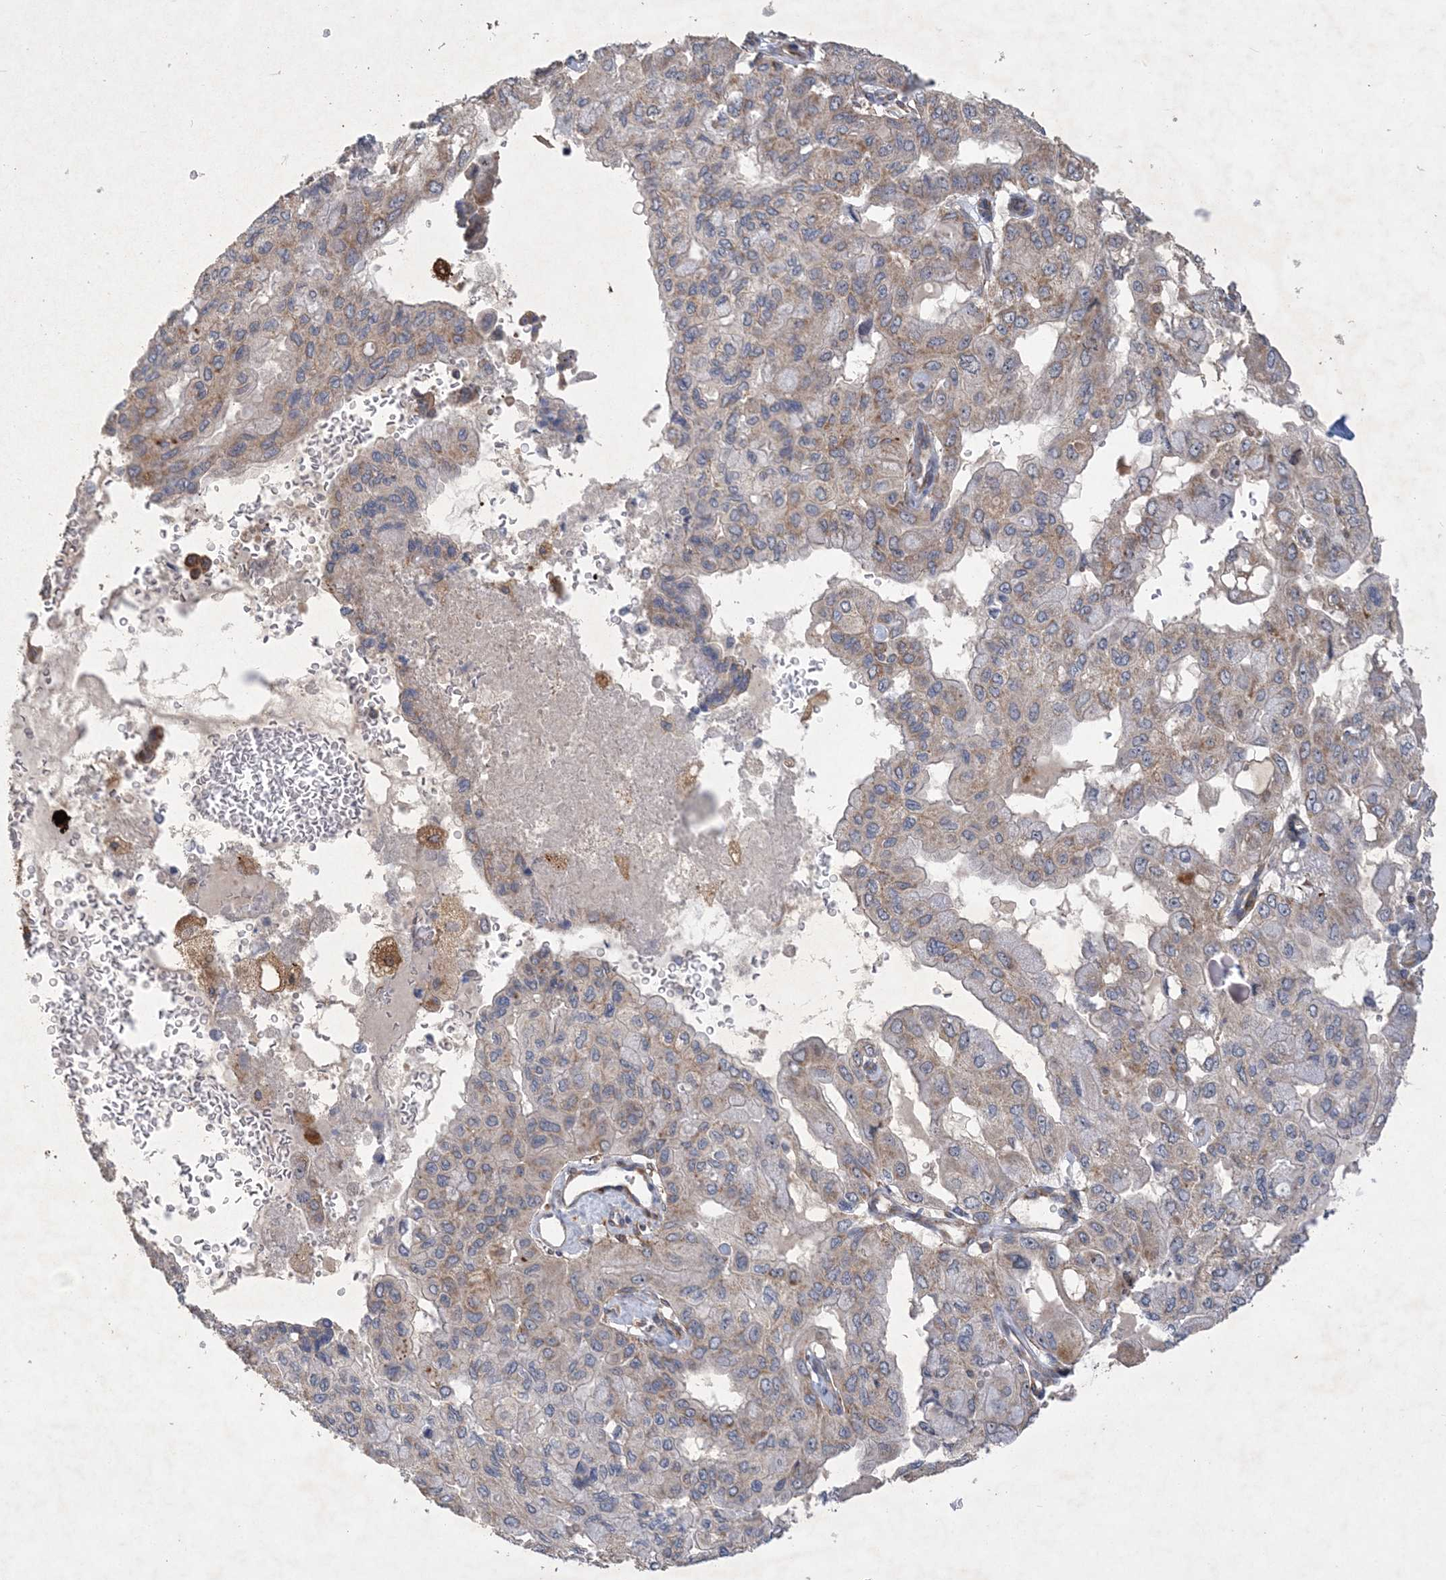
{"staining": {"intensity": "negative", "quantity": "none", "location": "none"}, "tissue": "pancreatic cancer", "cell_type": "Tumor cells", "image_type": "cancer", "snomed": [{"axis": "morphology", "description": "Adenocarcinoma, NOS"}, {"axis": "topography", "description": "Pancreas"}], "caption": "DAB (3,3'-diaminobenzidine) immunohistochemical staining of human pancreatic cancer reveals no significant staining in tumor cells. The staining is performed using DAB brown chromogen with nuclei counter-stained in using hematoxylin.", "gene": "FEZ2", "patient": {"sex": "male", "age": 51}}